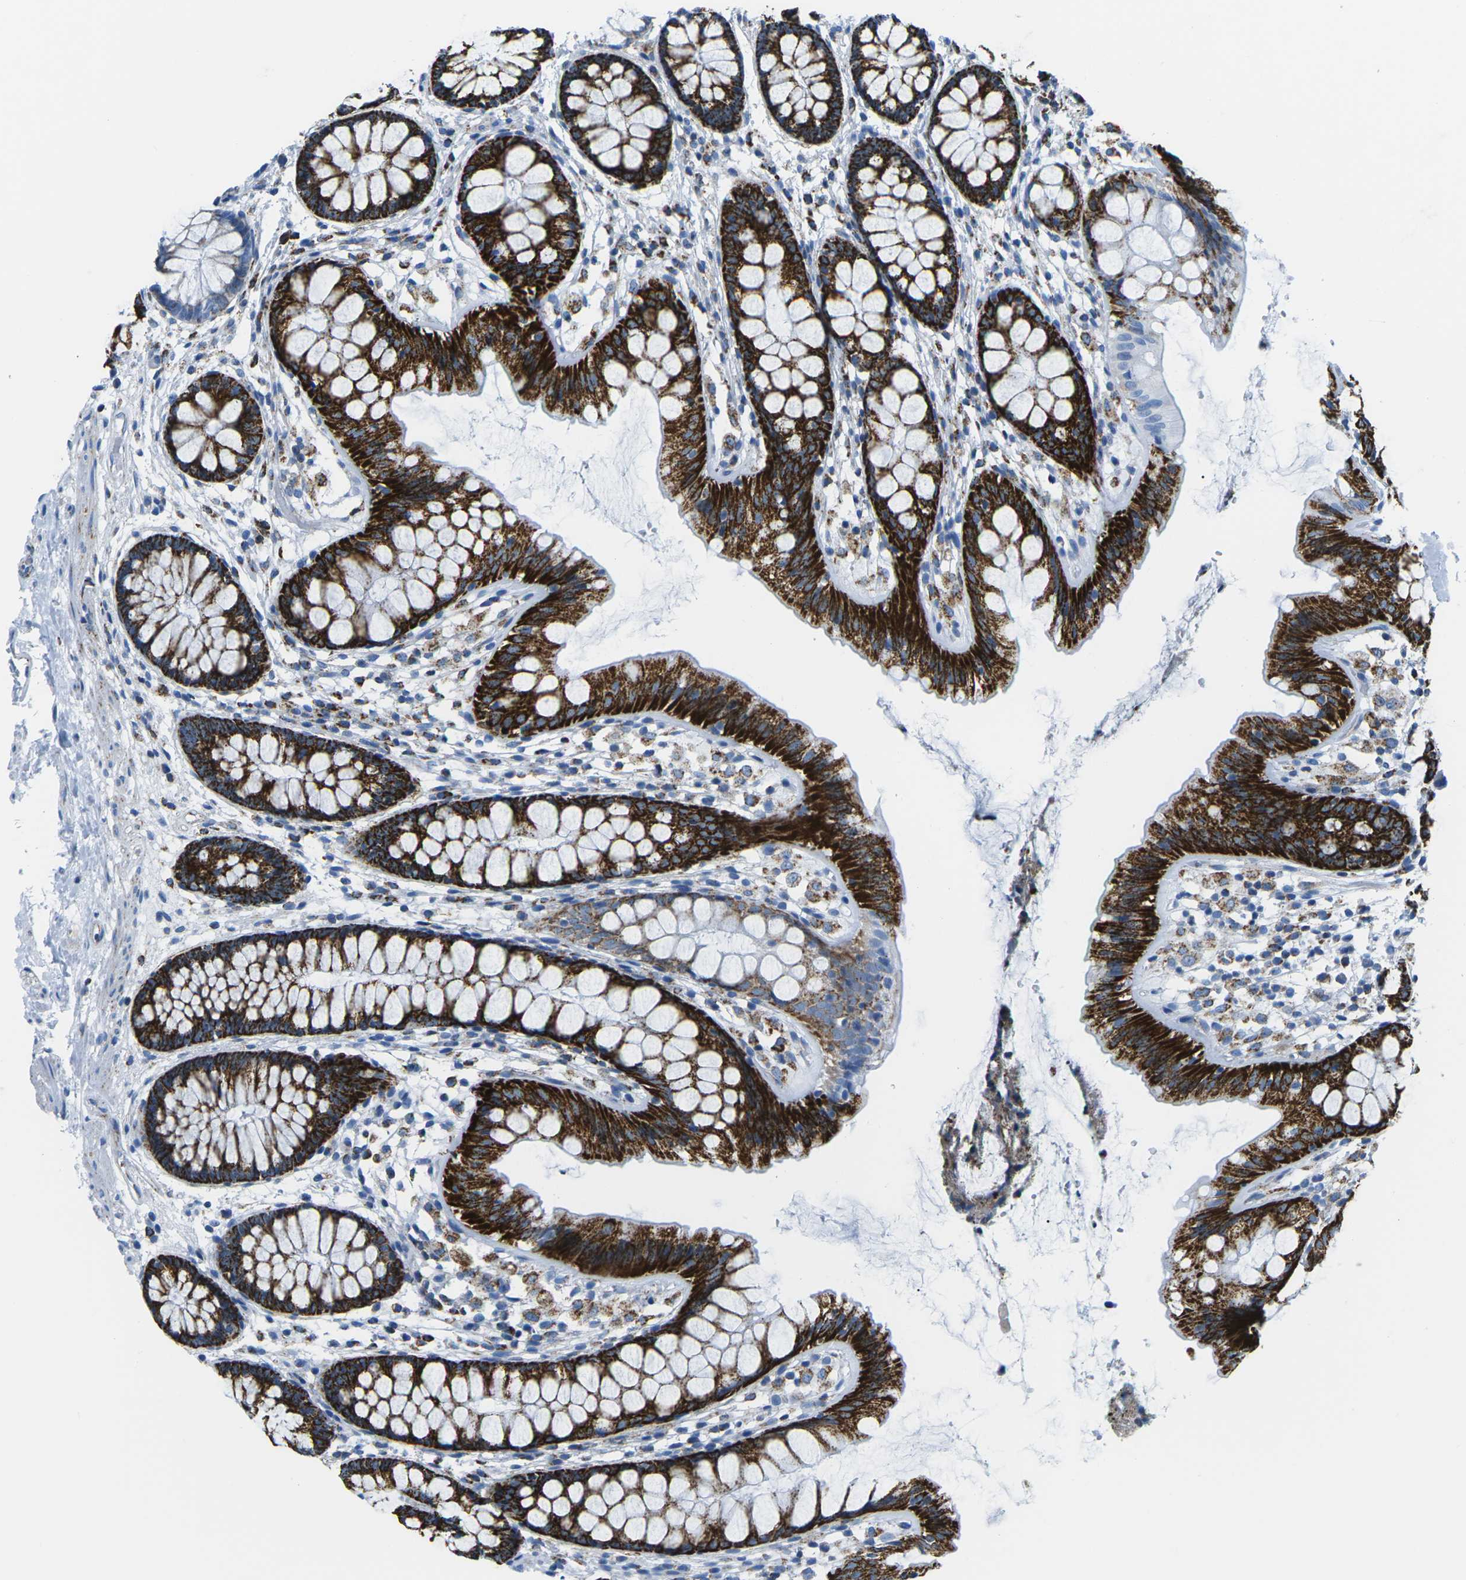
{"staining": {"intensity": "weak", "quantity": ">75%", "location": "cytoplasmic/membranous"}, "tissue": "colon", "cell_type": "Endothelial cells", "image_type": "normal", "snomed": [{"axis": "morphology", "description": "Normal tissue, NOS"}, {"axis": "topography", "description": "Colon"}], "caption": "Protein staining of unremarkable colon demonstrates weak cytoplasmic/membranous positivity in approximately >75% of endothelial cells. Nuclei are stained in blue.", "gene": "COX6C", "patient": {"sex": "female", "age": 56}}